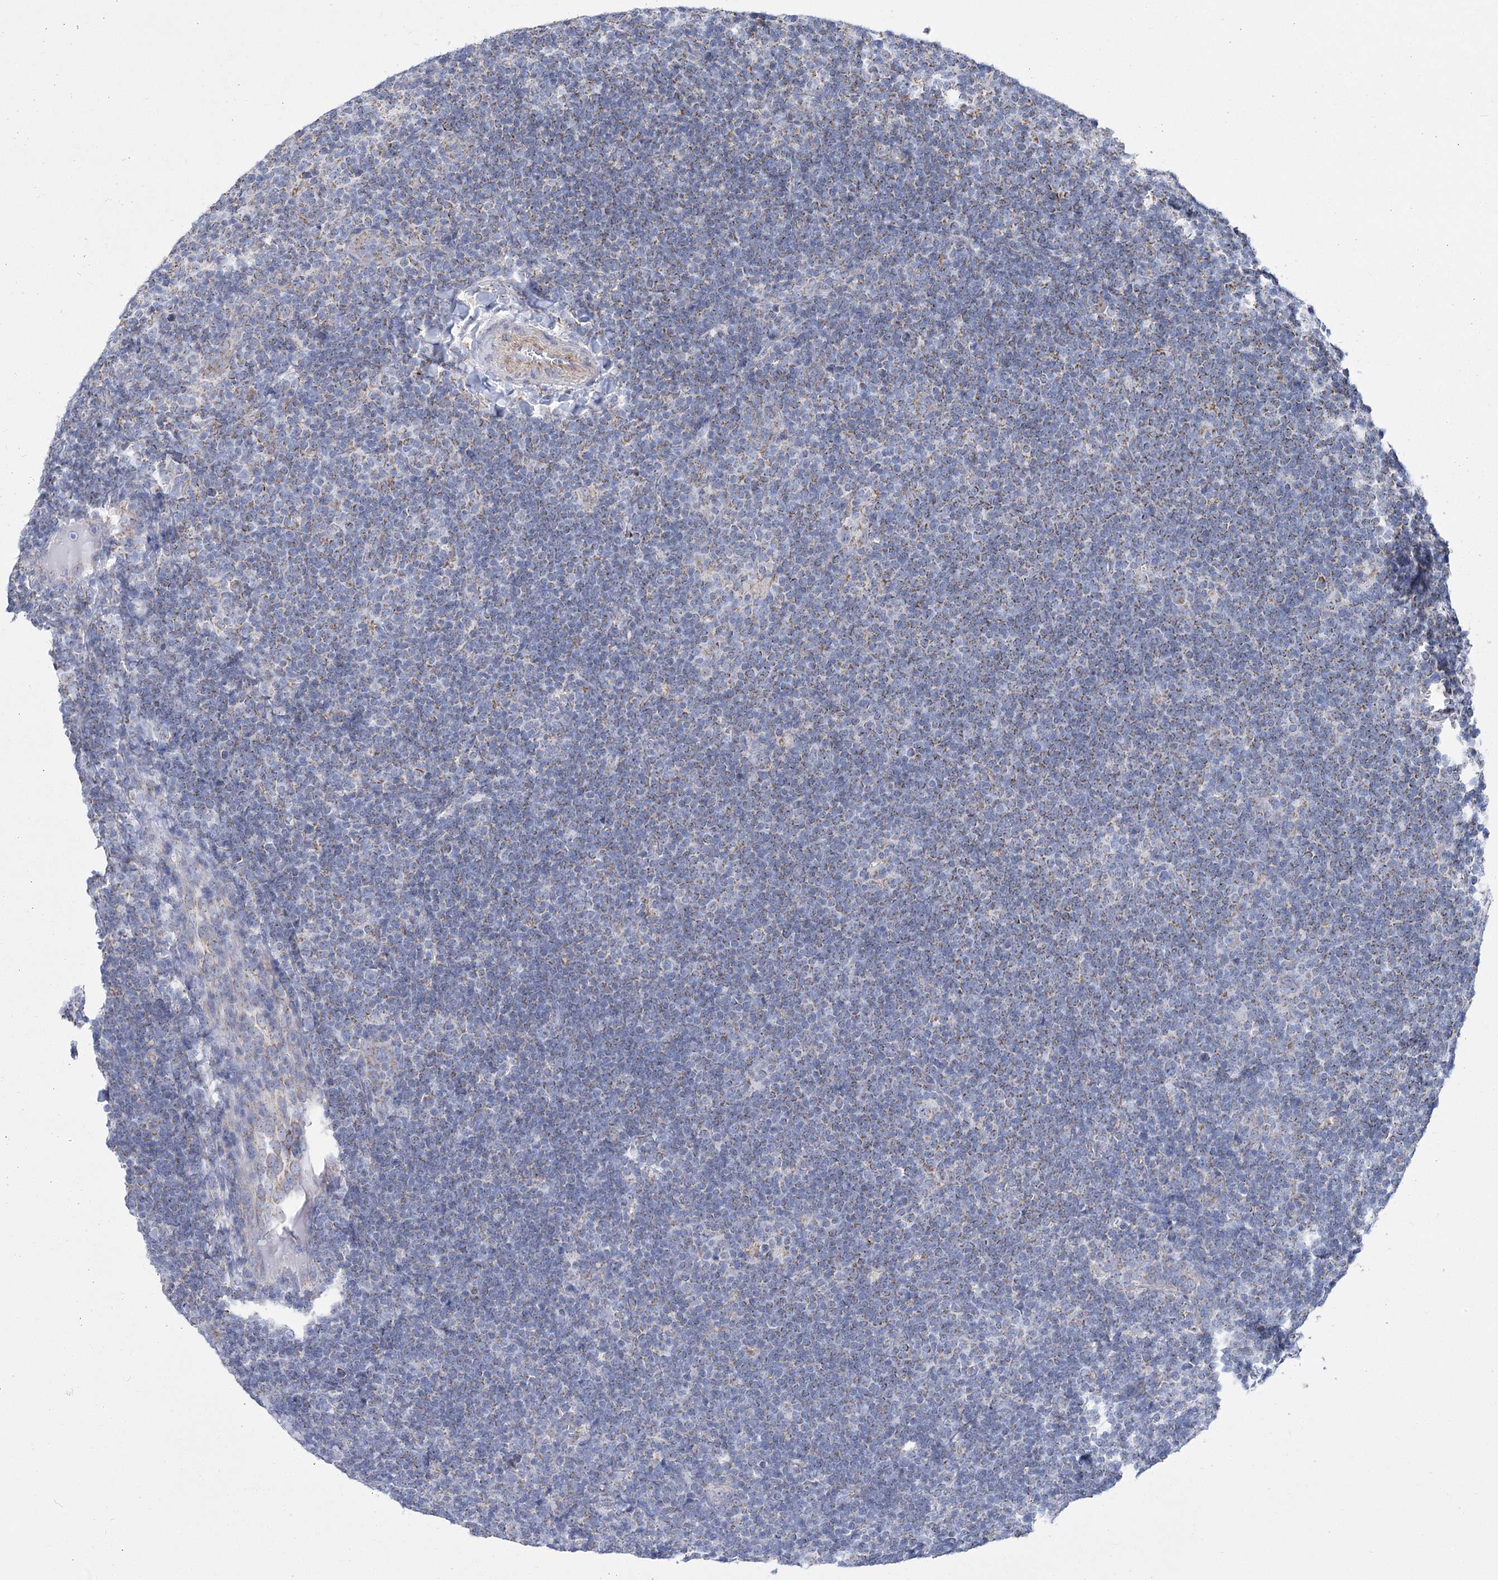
{"staining": {"intensity": "moderate", "quantity": "25%-75%", "location": "cytoplasmic/membranous"}, "tissue": "lymphoma", "cell_type": "Tumor cells", "image_type": "cancer", "snomed": [{"axis": "morphology", "description": "Hodgkin's disease, NOS"}, {"axis": "topography", "description": "Lymph node"}], "caption": "This photomicrograph shows immunohistochemistry staining of human lymphoma, with medium moderate cytoplasmic/membranous staining in approximately 25%-75% of tumor cells.", "gene": "PDHB", "patient": {"sex": "female", "age": 57}}